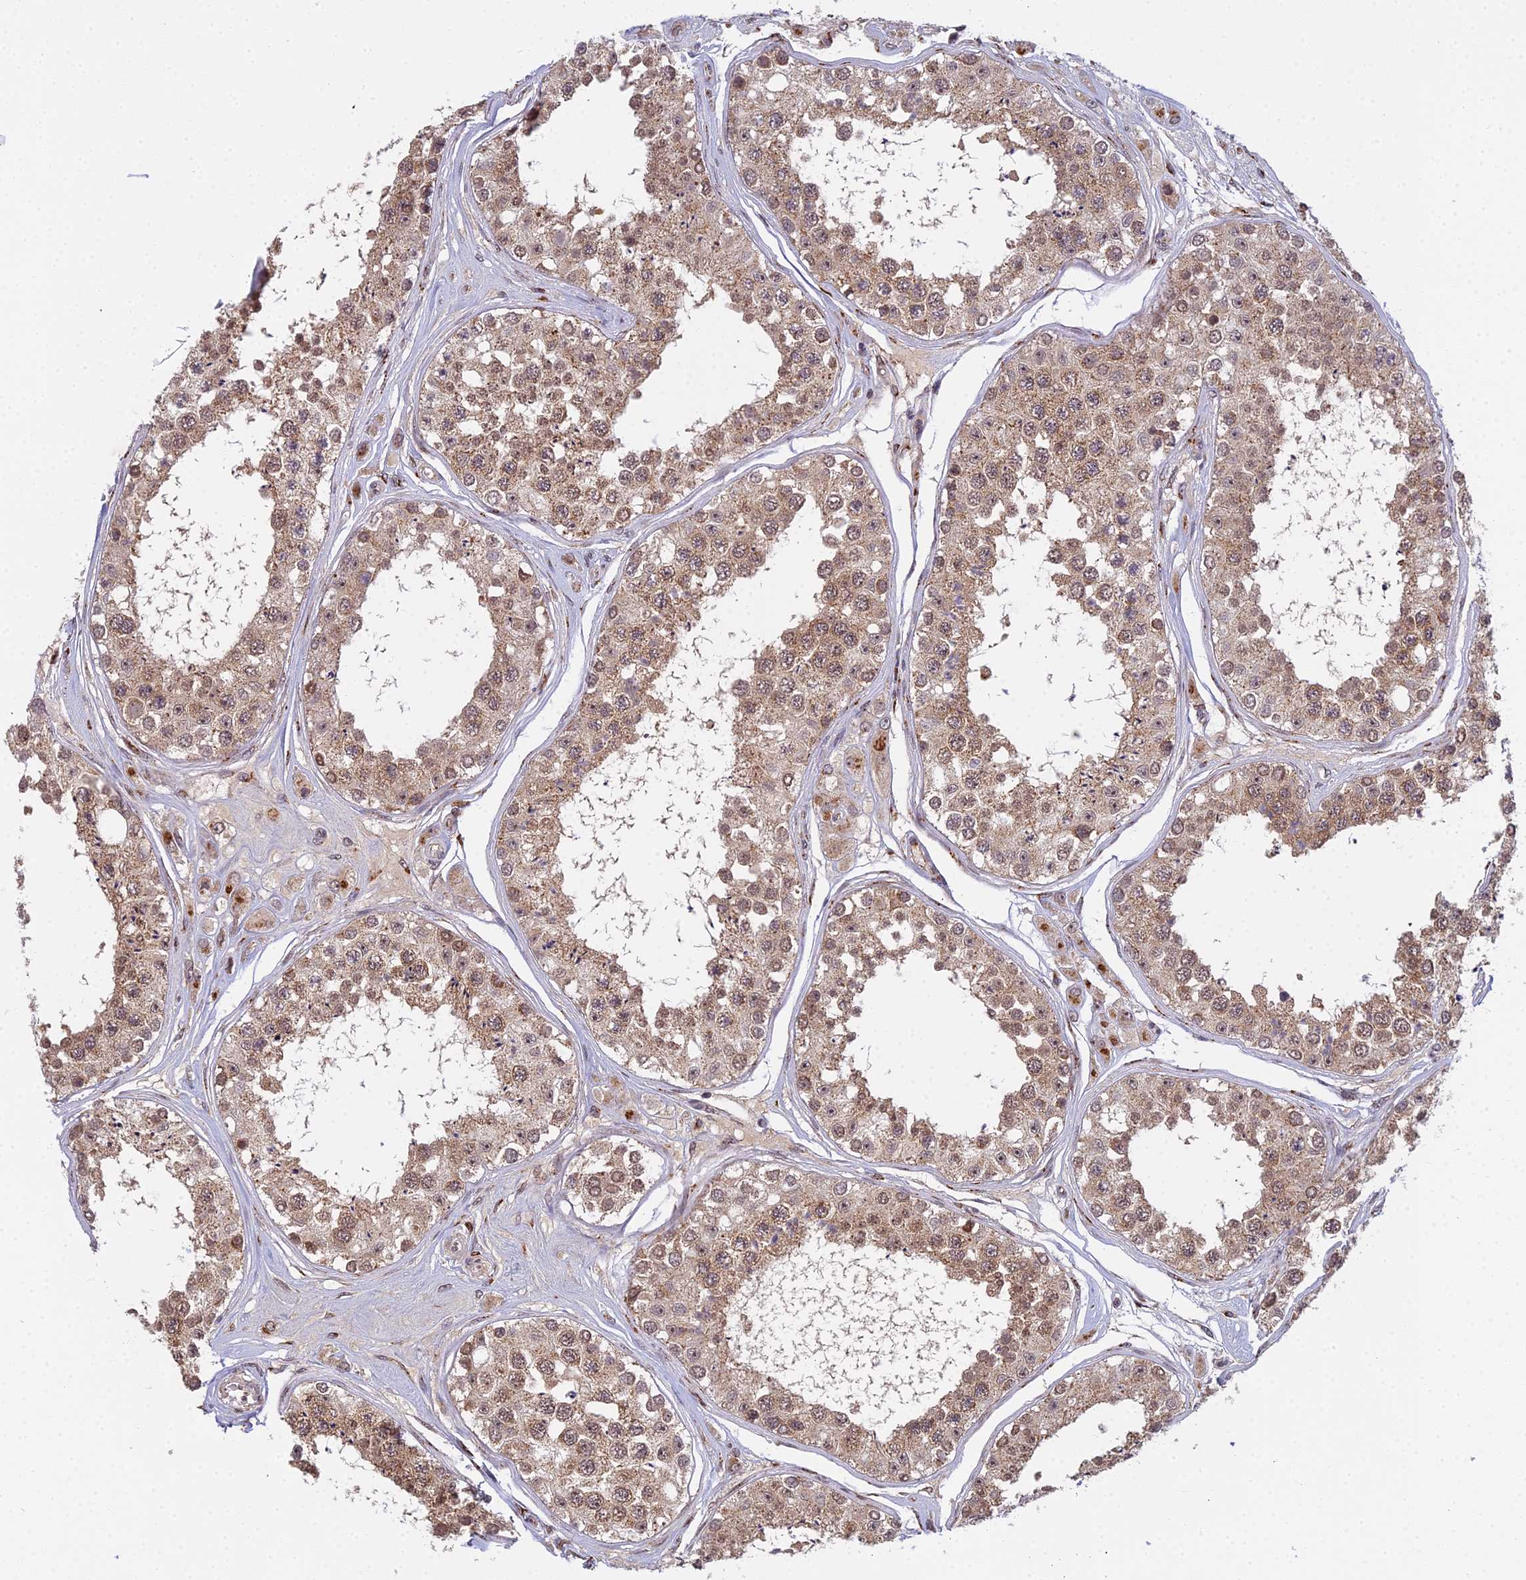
{"staining": {"intensity": "moderate", "quantity": ">75%", "location": "cytoplasmic/membranous,nuclear"}, "tissue": "testis", "cell_type": "Cells in seminiferous ducts", "image_type": "normal", "snomed": [{"axis": "morphology", "description": "Normal tissue, NOS"}, {"axis": "topography", "description": "Testis"}], "caption": "The immunohistochemical stain shows moderate cytoplasmic/membranous,nuclear expression in cells in seminiferous ducts of benign testis.", "gene": "MEOX1", "patient": {"sex": "male", "age": 25}}